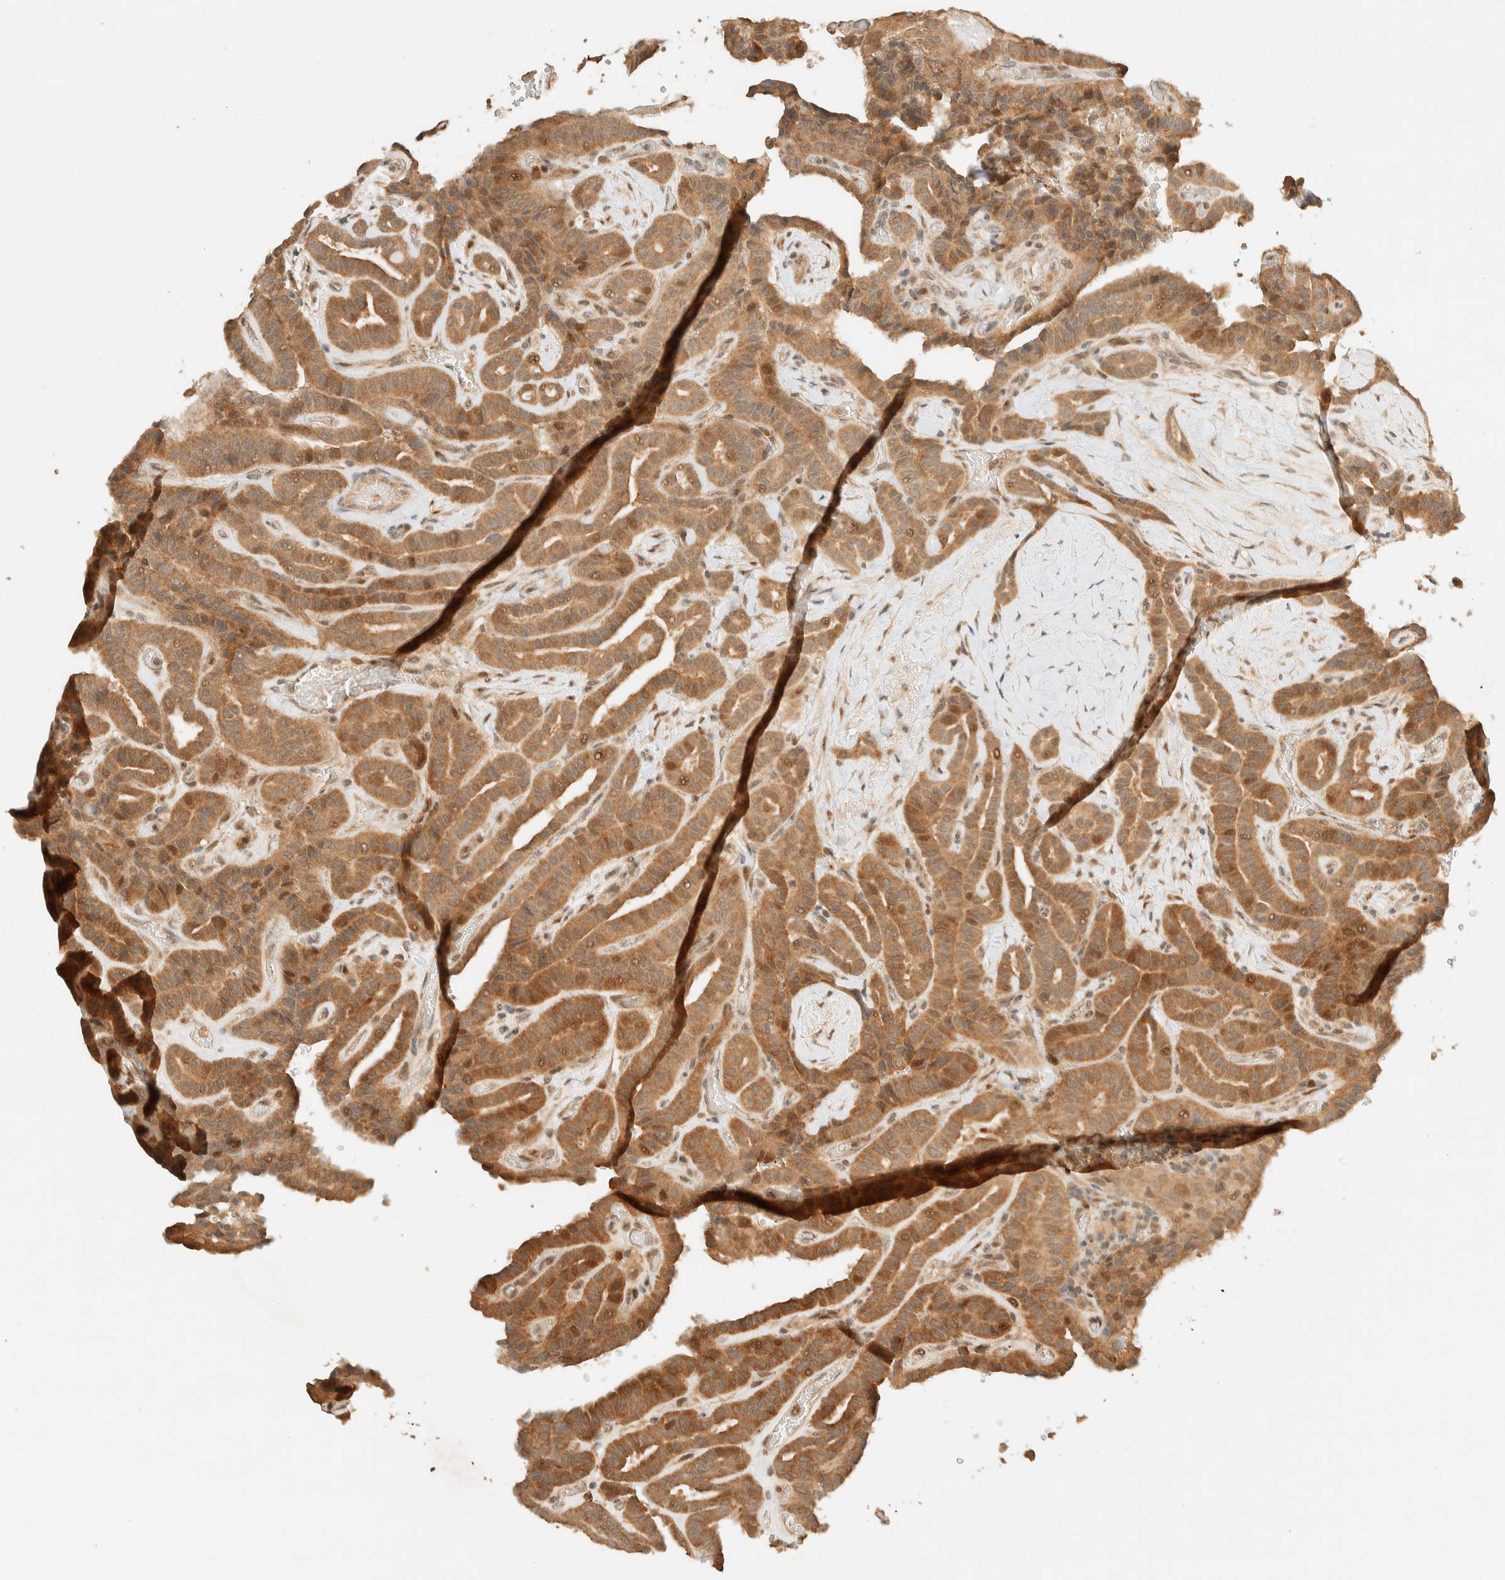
{"staining": {"intensity": "moderate", "quantity": ">75%", "location": "cytoplasmic/membranous"}, "tissue": "thyroid cancer", "cell_type": "Tumor cells", "image_type": "cancer", "snomed": [{"axis": "morphology", "description": "Papillary adenocarcinoma, NOS"}, {"axis": "topography", "description": "Thyroid gland"}], "caption": "Human thyroid cancer stained with a brown dye displays moderate cytoplasmic/membranous positive staining in approximately >75% of tumor cells.", "gene": "ZBTB34", "patient": {"sex": "male", "age": 77}}